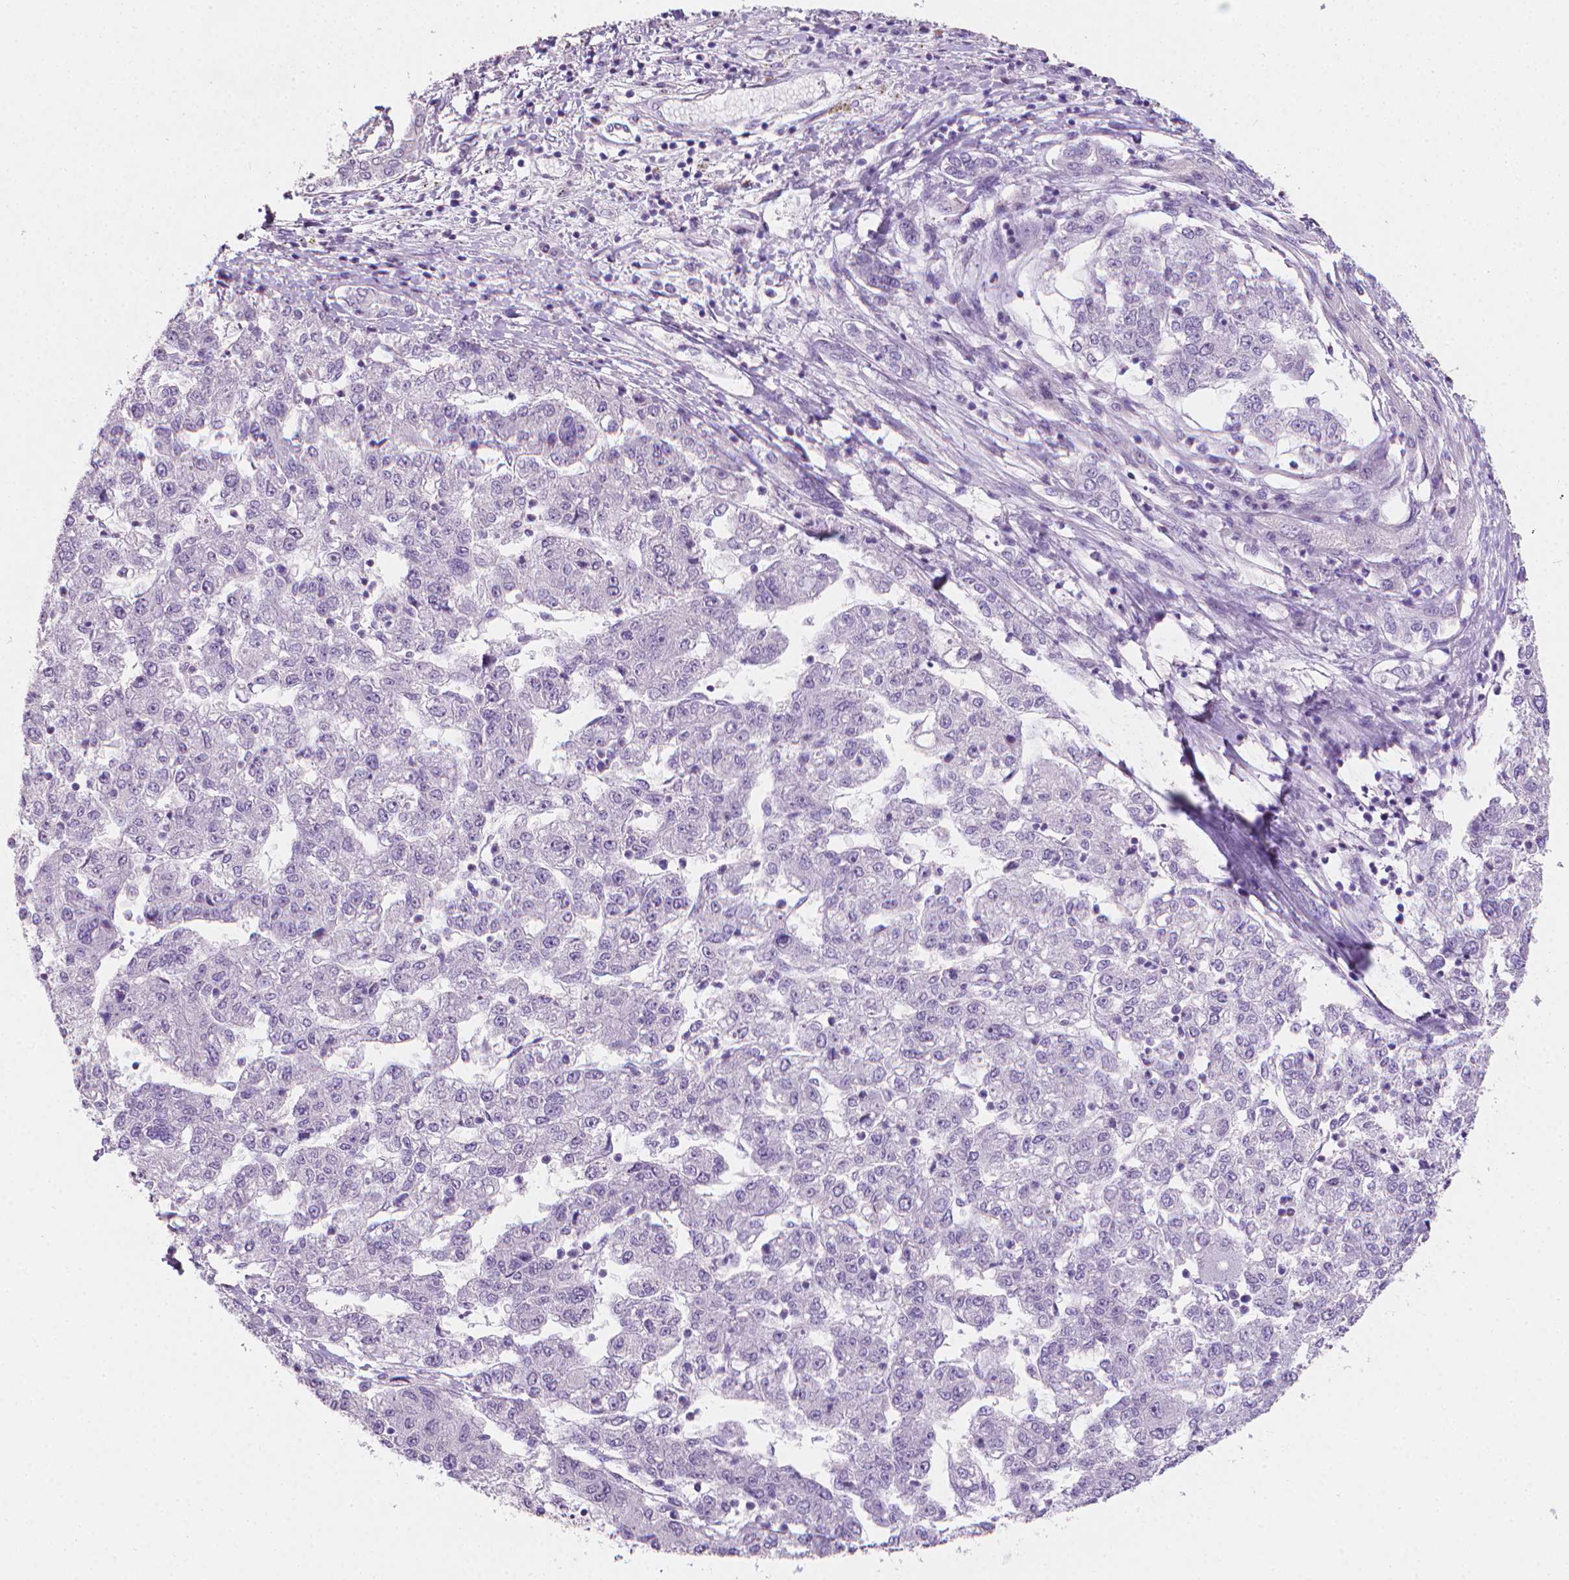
{"staining": {"intensity": "negative", "quantity": "none", "location": "none"}, "tissue": "liver cancer", "cell_type": "Tumor cells", "image_type": "cancer", "snomed": [{"axis": "morphology", "description": "Carcinoma, Hepatocellular, NOS"}, {"axis": "topography", "description": "Liver"}], "caption": "Immunohistochemistry of liver hepatocellular carcinoma reveals no staining in tumor cells.", "gene": "TNNI2", "patient": {"sex": "male", "age": 56}}